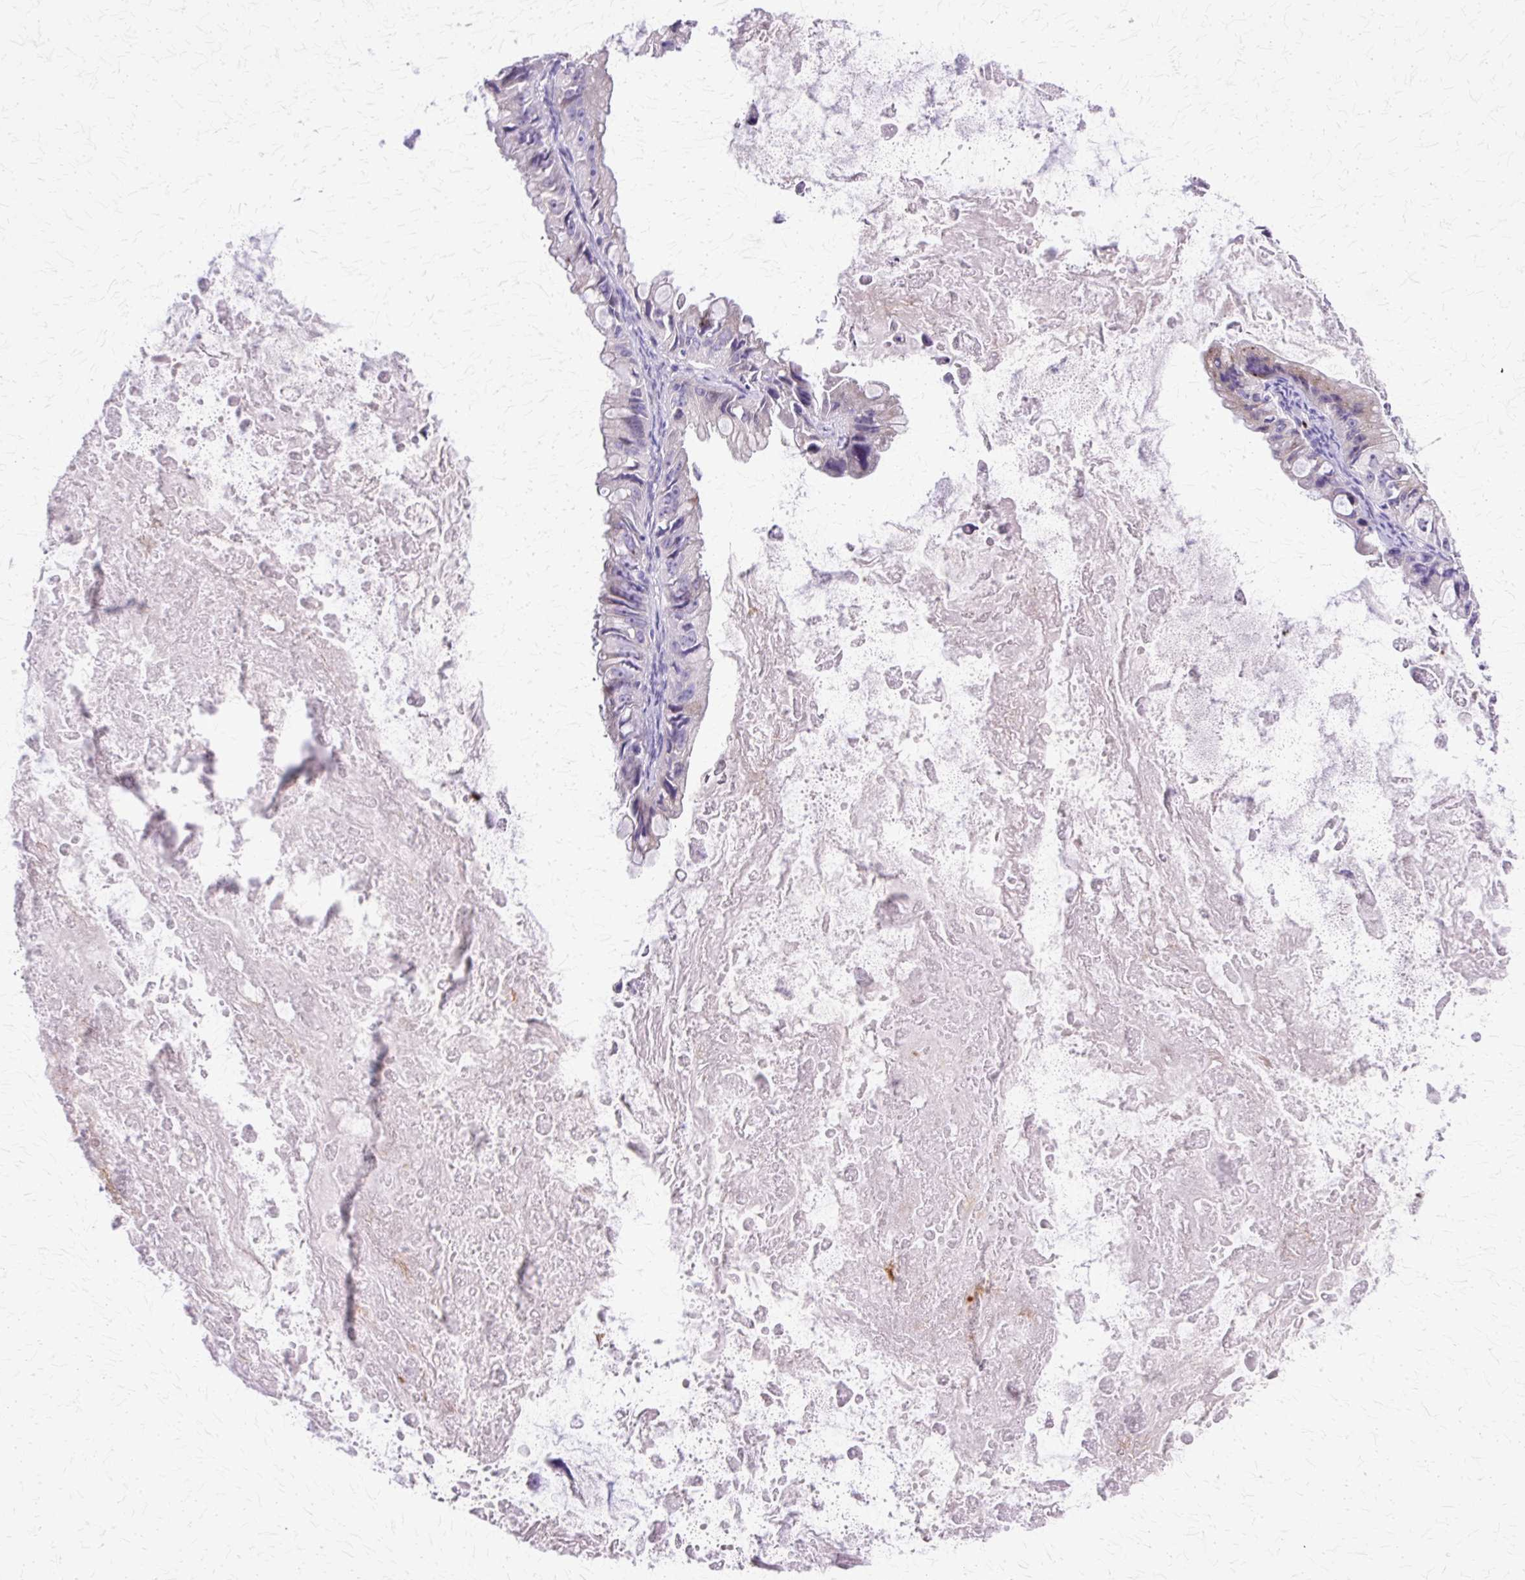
{"staining": {"intensity": "negative", "quantity": "none", "location": "none"}, "tissue": "ovarian cancer", "cell_type": "Tumor cells", "image_type": "cancer", "snomed": [{"axis": "morphology", "description": "Cystadenocarcinoma, mucinous, NOS"}, {"axis": "topography", "description": "Ovary"}], "caption": "IHC of ovarian cancer (mucinous cystadenocarcinoma) displays no positivity in tumor cells.", "gene": "TBC1D3G", "patient": {"sex": "female", "age": 61}}